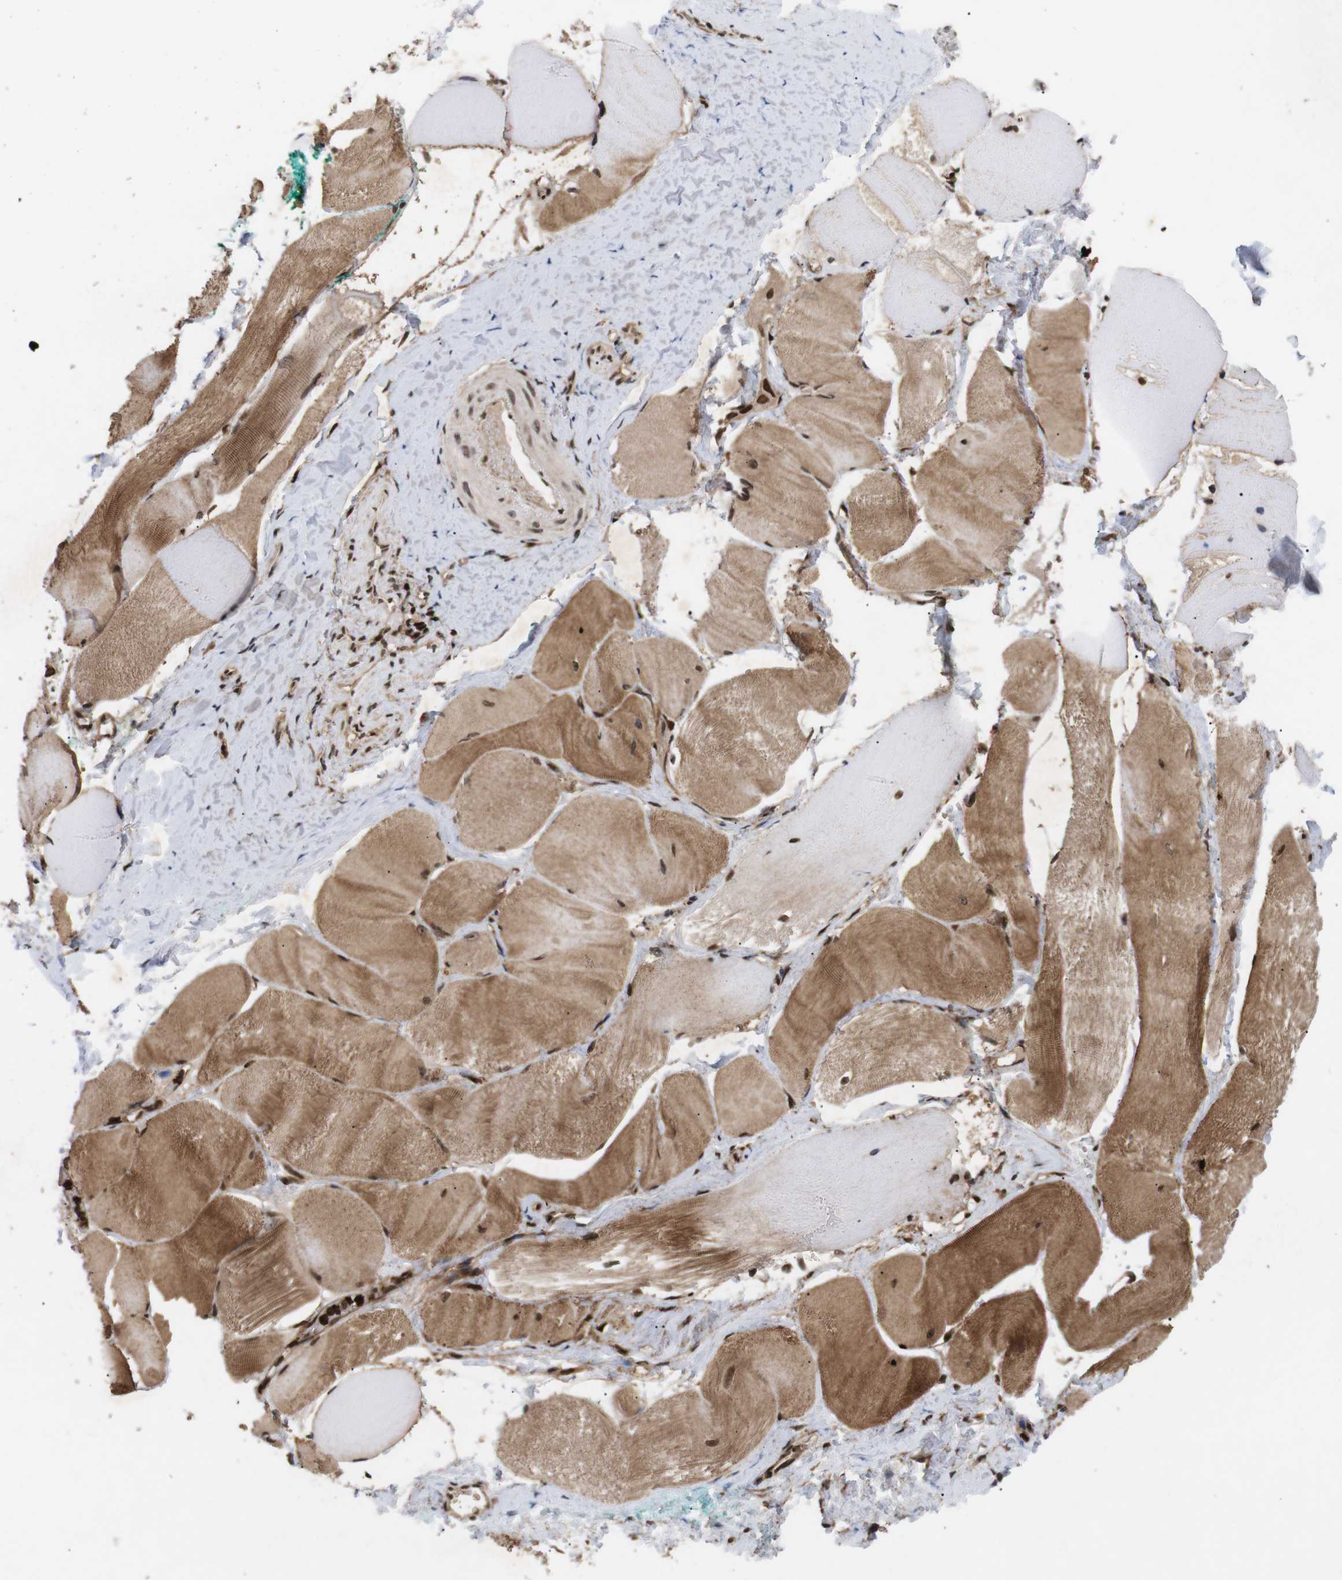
{"staining": {"intensity": "moderate", "quantity": ">75%", "location": "cytoplasmic/membranous,nuclear"}, "tissue": "skeletal muscle", "cell_type": "Myocytes", "image_type": "normal", "snomed": [{"axis": "morphology", "description": "Normal tissue, NOS"}, {"axis": "morphology", "description": "Squamous cell carcinoma, NOS"}, {"axis": "topography", "description": "Skeletal muscle"}], "caption": "Protein expression analysis of unremarkable human skeletal muscle reveals moderate cytoplasmic/membranous,nuclear staining in about >75% of myocytes. The staining was performed using DAB (3,3'-diaminobenzidine), with brown indicating positive protein expression. Nuclei are stained blue with hematoxylin.", "gene": "KIF23", "patient": {"sex": "male", "age": 51}}